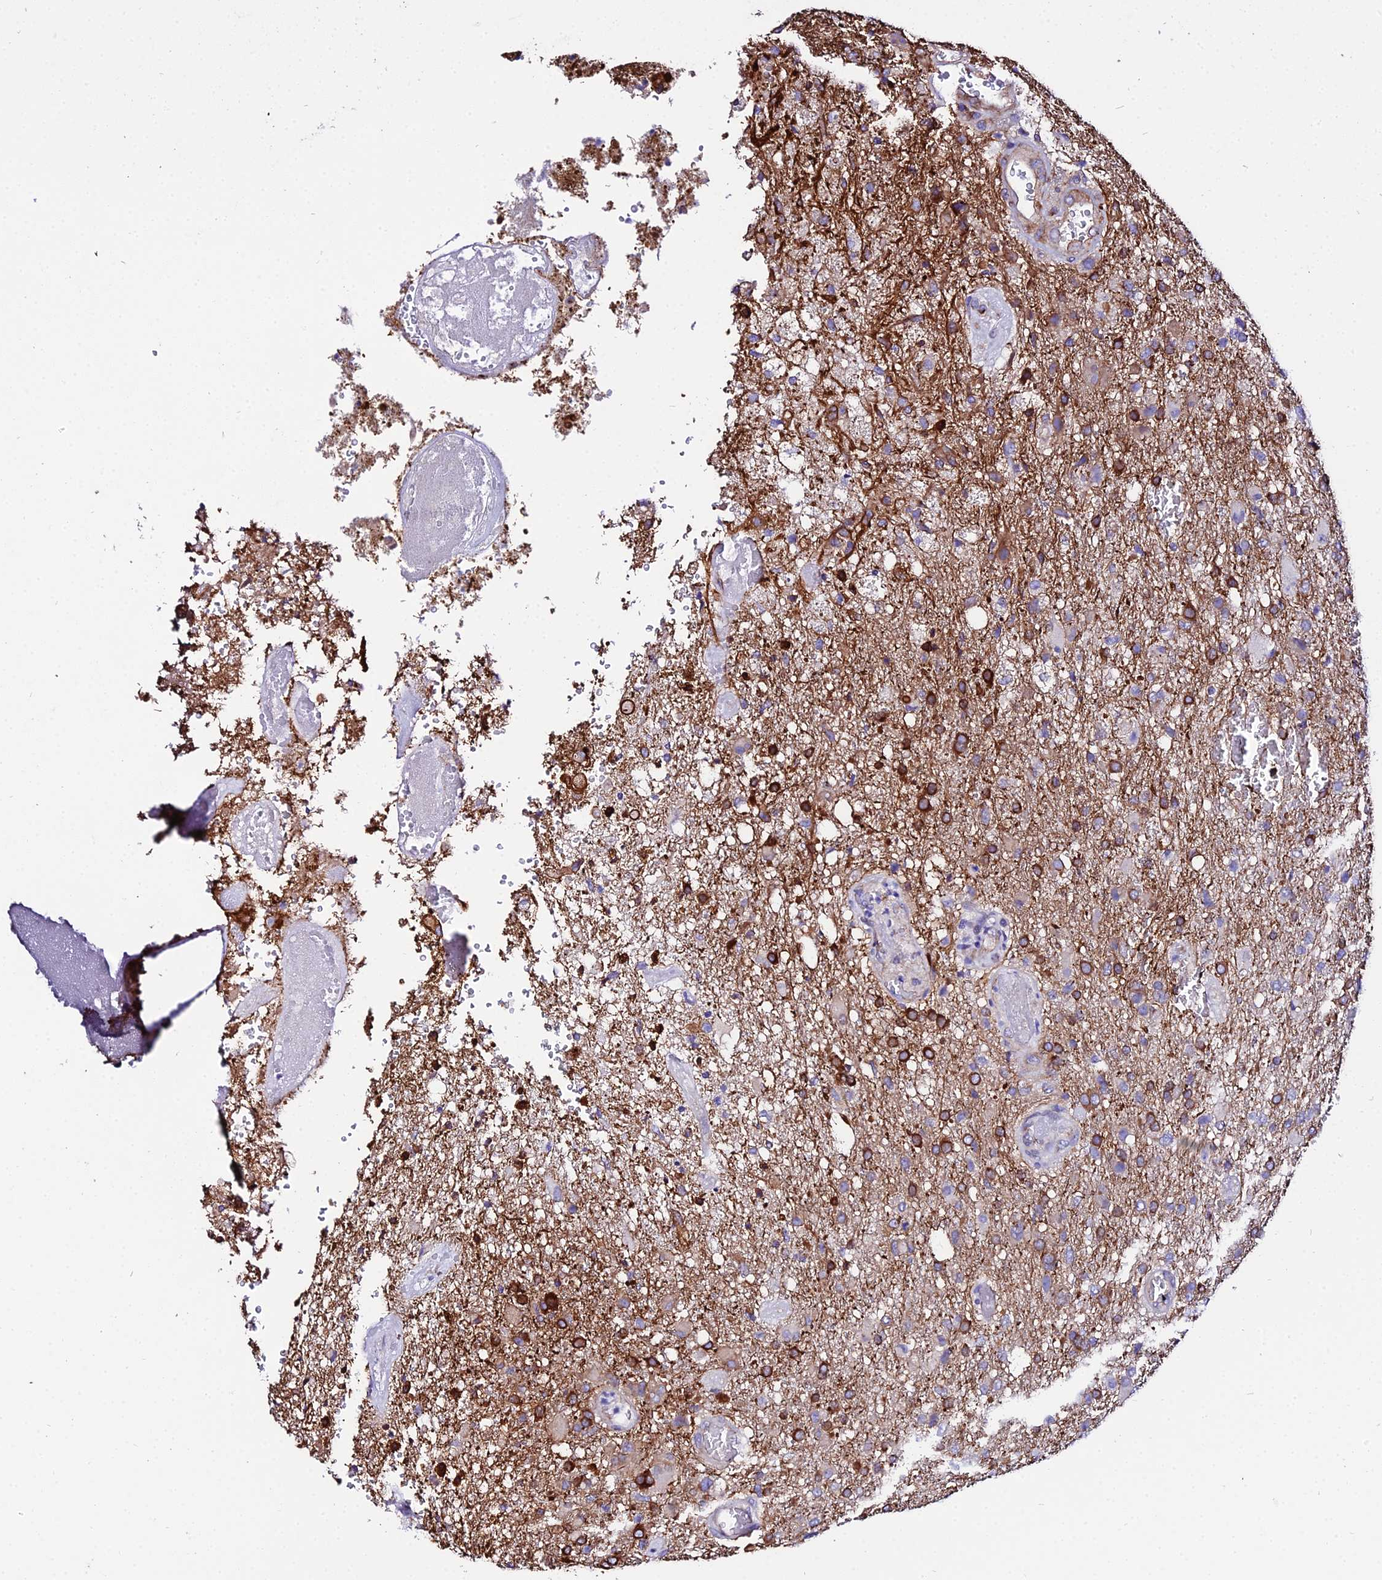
{"staining": {"intensity": "strong", "quantity": "<25%", "location": "cytoplasmic/membranous"}, "tissue": "glioma", "cell_type": "Tumor cells", "image_type": "cancer", "snomed": [{"axis": "morphology", "description": "Glioma, malignant, High grade"}, {"axis": "topography", "description": "Brain"}], "caption": "IHC histopathology image of human malignant high-grade glioma stained for a protein (brown), which displays medium levels of strong cytoplasmic/membranous positivity in approximately <25% of tumor cells.", "gene": "TUBA3D", "patient": {"sex": "female", "age": 74}}